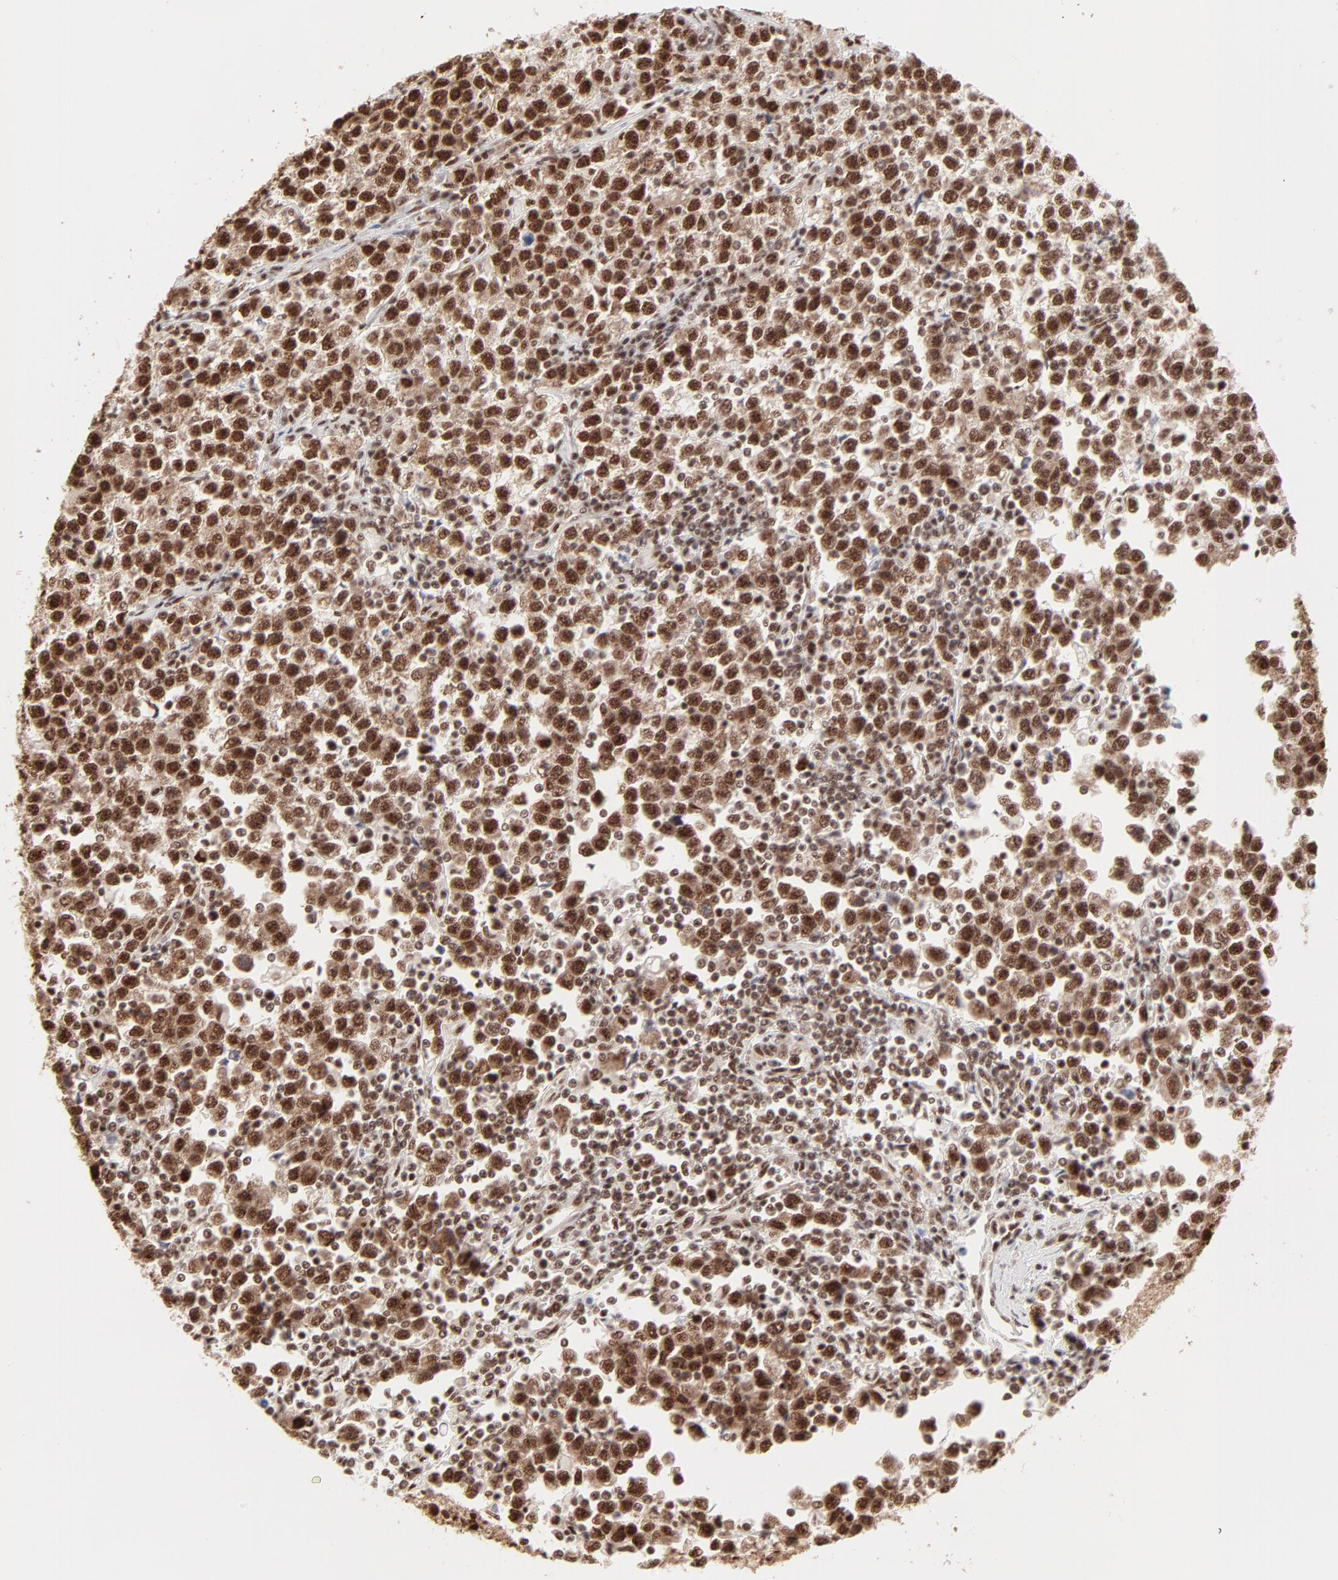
{"staining": {"intensity": "strong", "quantity": ">75%", "location": "nuclear"}, "tissue": "testis cancer", "cell_type": "Tumor cells", "image_type": "cancer", "snomed": [{"axis": "morphology", "description": "Seminoma, NOS"}, {"axis": "topography", "description": "Testis"}], "caption": "Protein expression analysis of testis cancer (seminoma) displays strong nuclear expression in approximately >75% of tumor cells.", "gene": "TARDBP", "patient": {"sex": "male", "age": 43}}